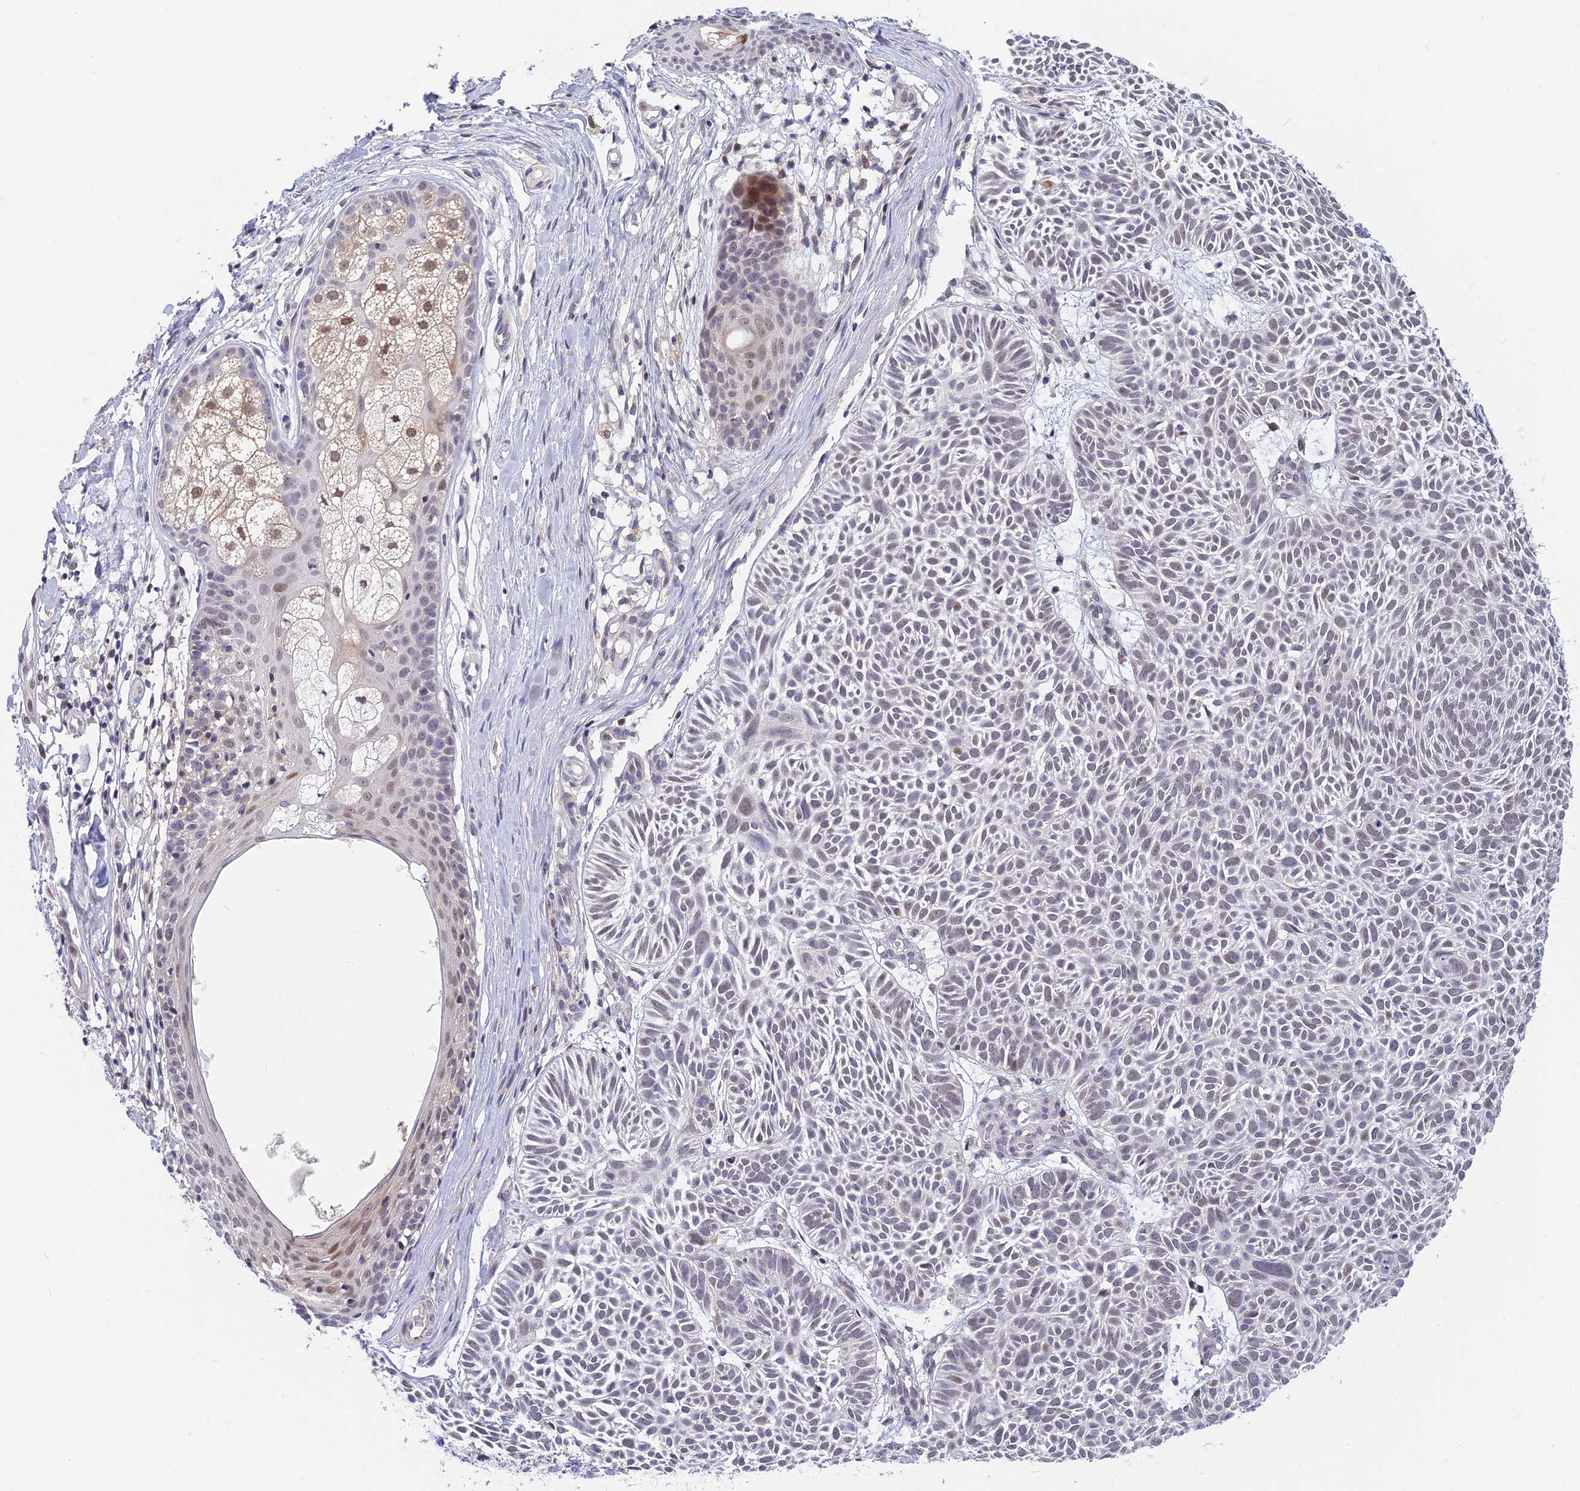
{"staining": {"intensity": "weak", "quantity": "<25%", "location": "nuclear"}, "tissue": "skin cancer", "cell_type": "Tumor cells", "image_type": "cancer", "snomed": [{"axis": "morphology", "description": "Basal cell carcinoma"}, {"axis": "topography", "description": "Skin"}], "caption": "Protein analysis of skin basal cell carcinoma shows no significant expression in tumor cells.", "gene": "KCTD14", "patient": {"sex": "male", "age": 69}}